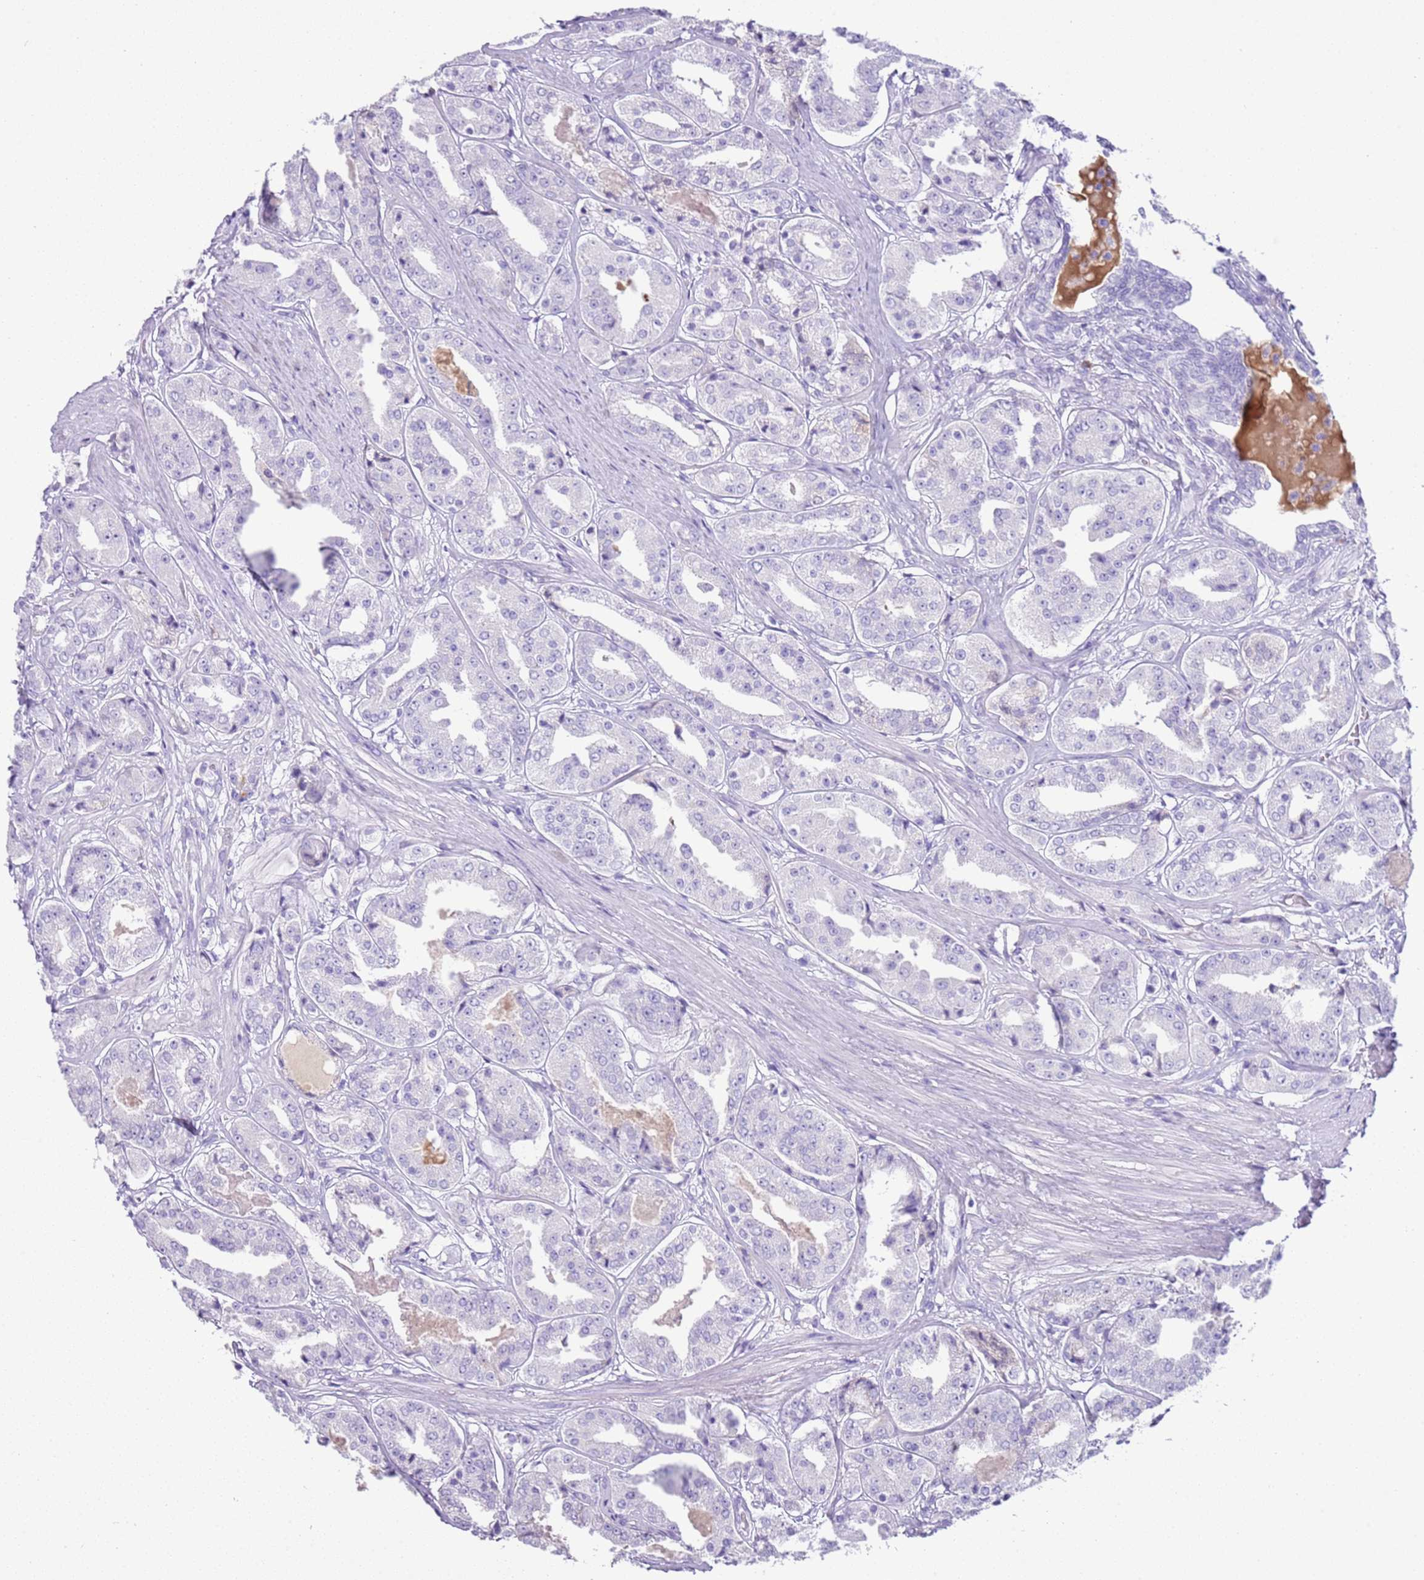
{"staining": {"intensity": "negative", "quantity": "none", "location": "none"}, "tissue": "prostate cancer", "cell_type": "Tumor cells", "image_type": "cancer", "snomed": [{"axis": "morphology", "description": "Adenocarcinoma, High grade"}, {"axis": "topography", "description": "Prostate"}], "caption": "This is a micrograph of immunohistochemistry (IHC) staining of high-grade adenocarcinoma (prostate), which shows no staining in tumor cells.", "gene": "IGKV3D-11", "patient": {"sex": "male", "age": 63}}